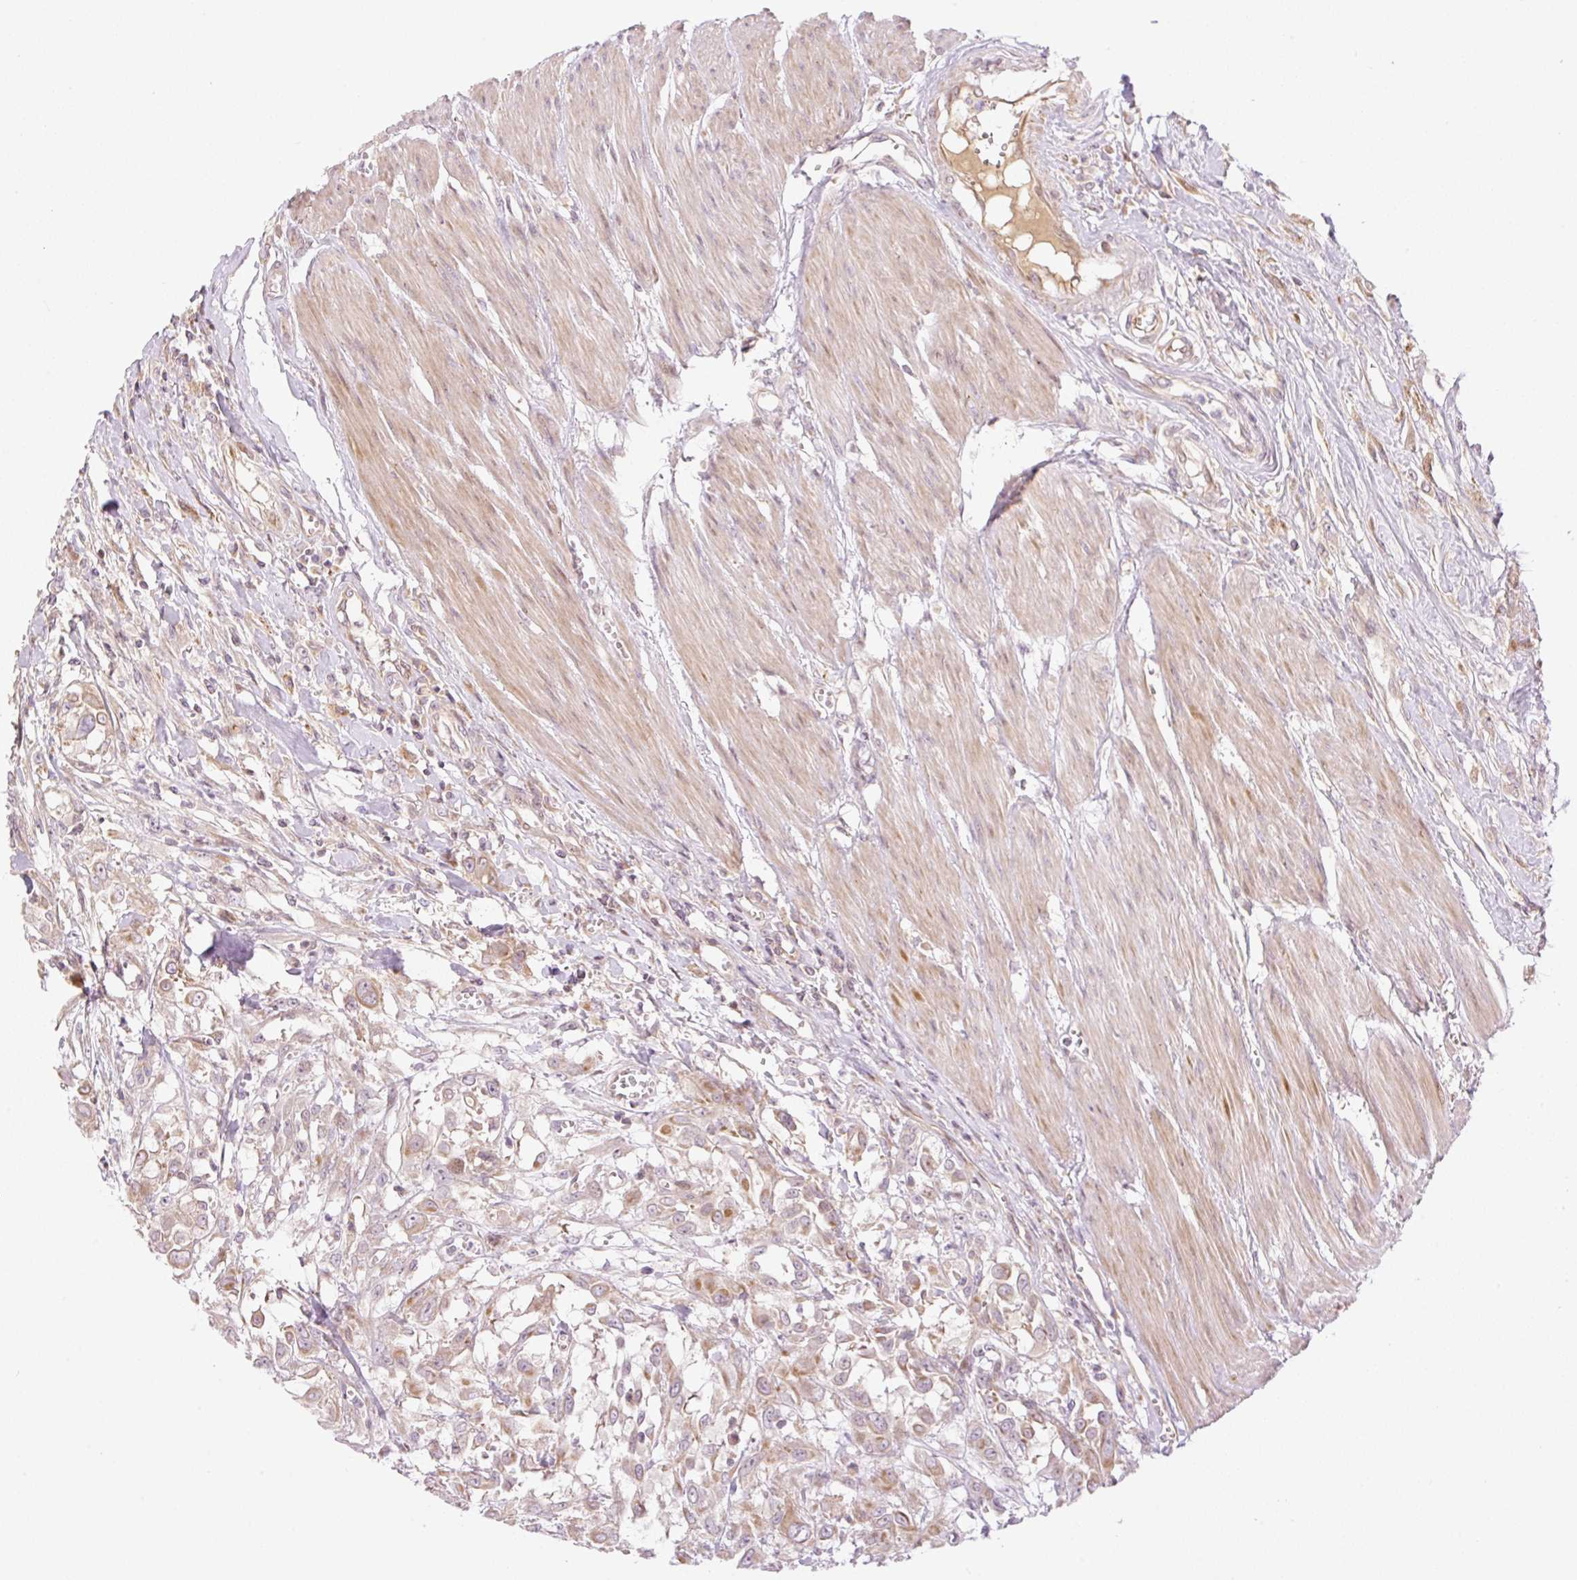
{"staining": {"intensity": "moderate", "quantity": "<25%", "location": "cytoplasmic/membranous"}, "tissue": "urothelial cancer", "cell_type": "Tumor cells", "image_type": "cancer", "snomed": [{"axis": "morphology", "description": "Urothelial carcinoma, High grade"}, {"axis": "topography", "description": "Urinary bladder"}], "caption": "Urothelial carcinoma (high-grade) stained with DAB (3,3'-diaminobenzidine) immunohistochemistry (IHC) shows low levels of moderate cytoplasmic/membranous positivity in about <25% of tumor cells.", "gene": "ZNF394", "patient": {"sex": "male", "age": 57}}